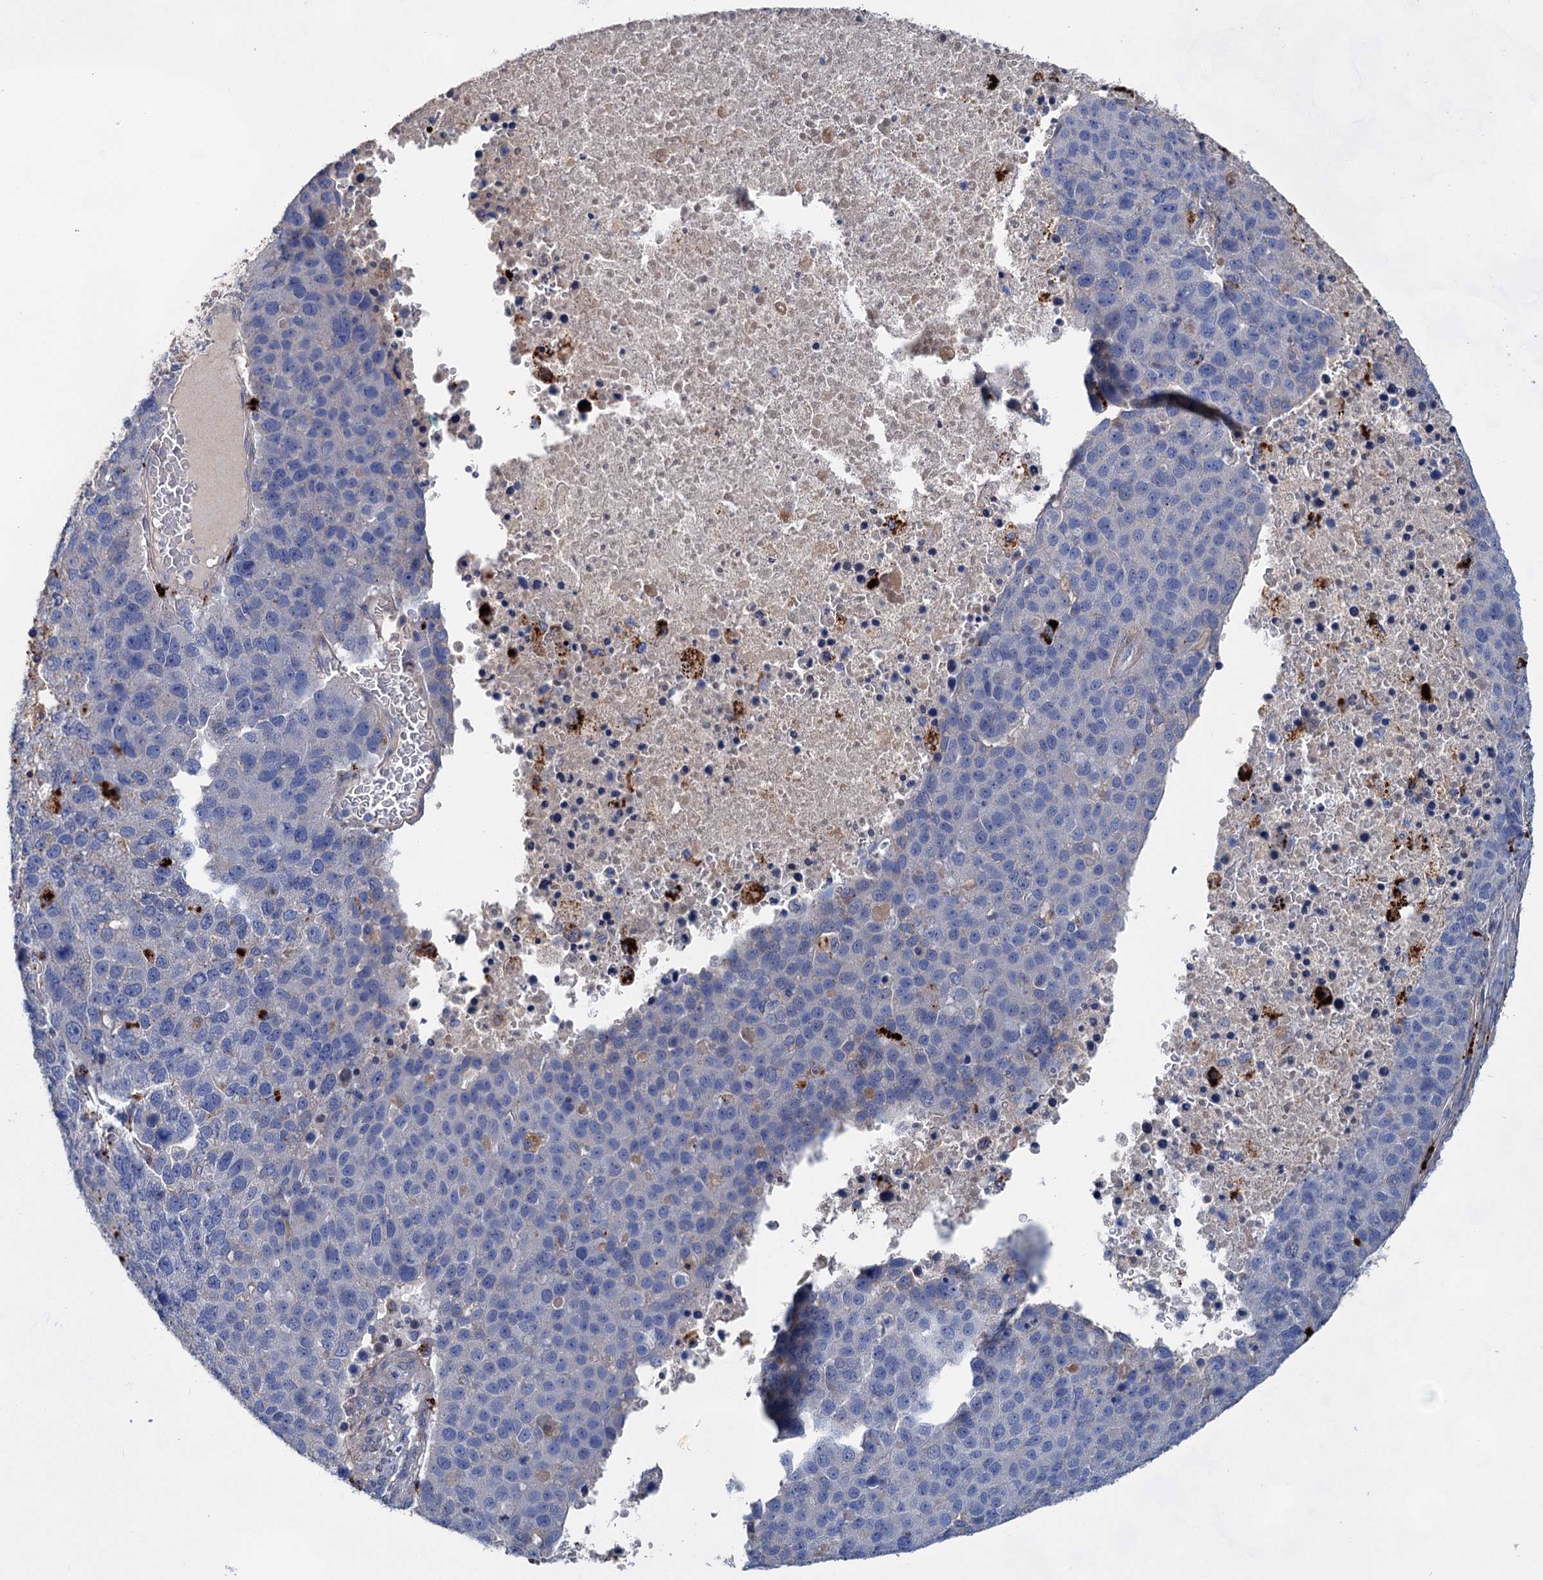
{"staining": {"intensity": "negative", "quantity": "none", "location": "none"}, "tissue": "pancreatic cancer", "cell_type": "Tumor cells", "image_type": "cancer", "snomed": [{"axis": "morphology", "description": "Adenocarcinoma, NOS"}, {"axis": "topography", "description": "Pancreas"}], "caption": "Immunohistochemical staining of human pancreatic cancer (adenocarcinoma) shows no significant positivity in tumor cells. (DAB immunohistochemistry, high magnification).", "gene": "GPR155", "patient": {"sex": "female", "age": 61}}